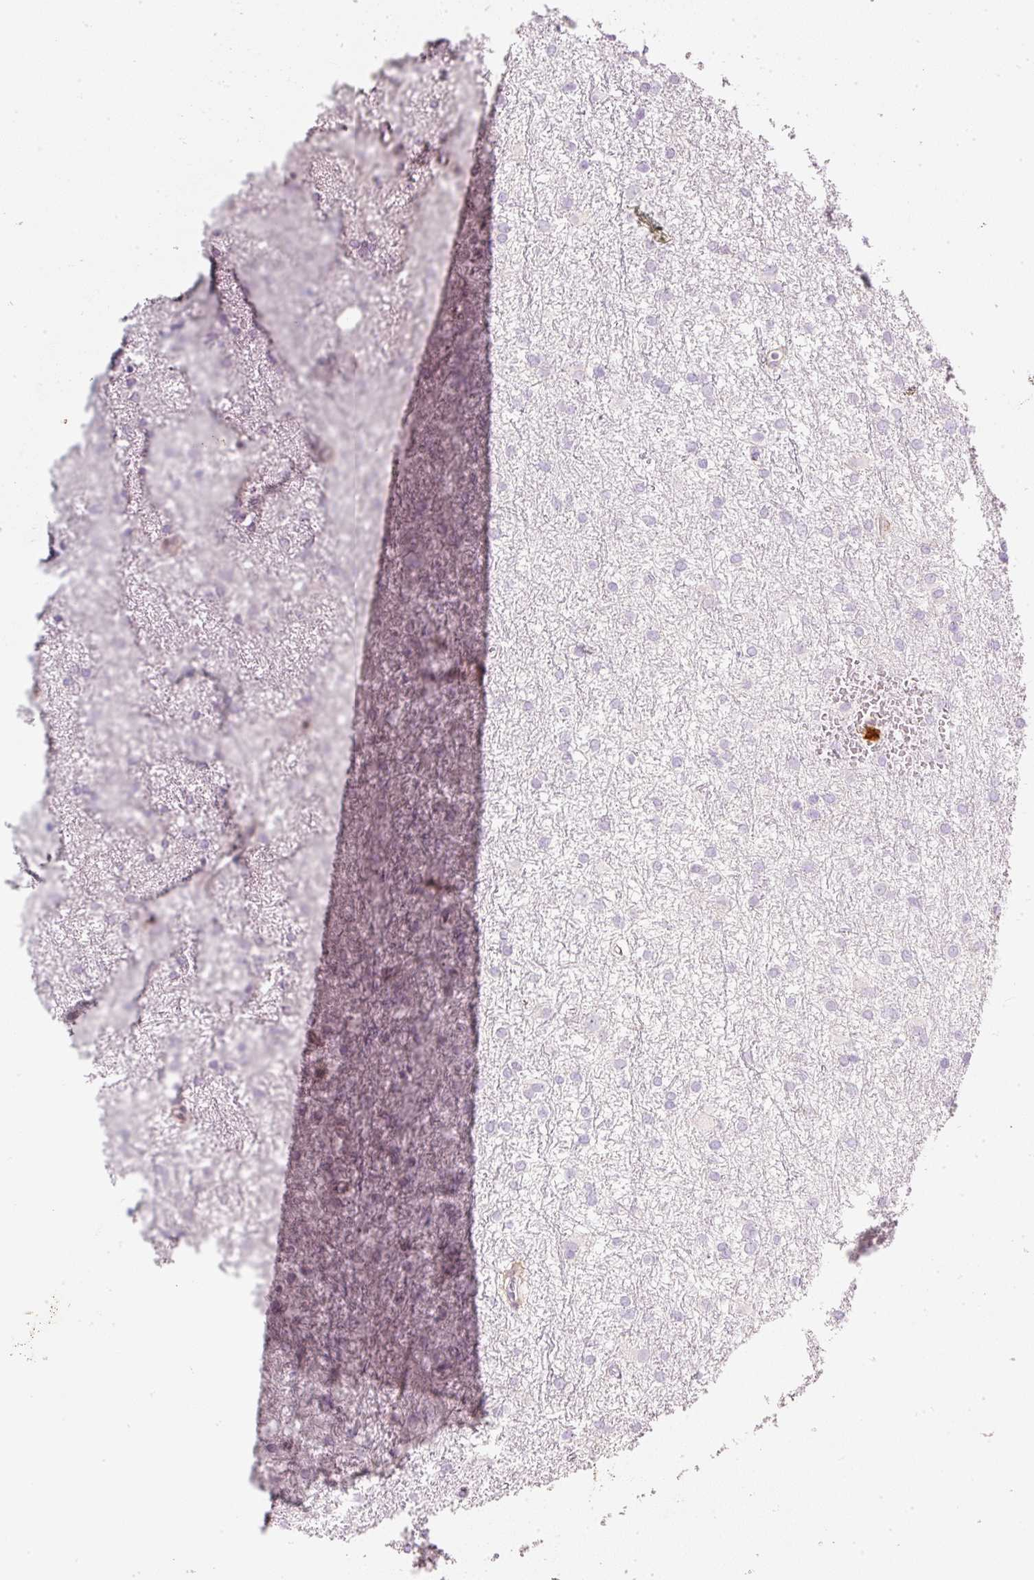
{"staining": {"intensity": "negative", "quantity": "none", "location": "none"}, "tissue": "glioma", "cell_type": "Tumor cells", "image_type": "cancer", "snomed": [{"axis": "morphology", "description": "Glioma, malignant, High grade"}, {"axis": "topography", "description": "Brain"}], "caption": "This is a micrograph of immunohistochemistry (IHC) staining of glioma, which shows no staining in tumor cells.", "gene": "LECT2", "patient": {"sex": "female", "age": 50}}